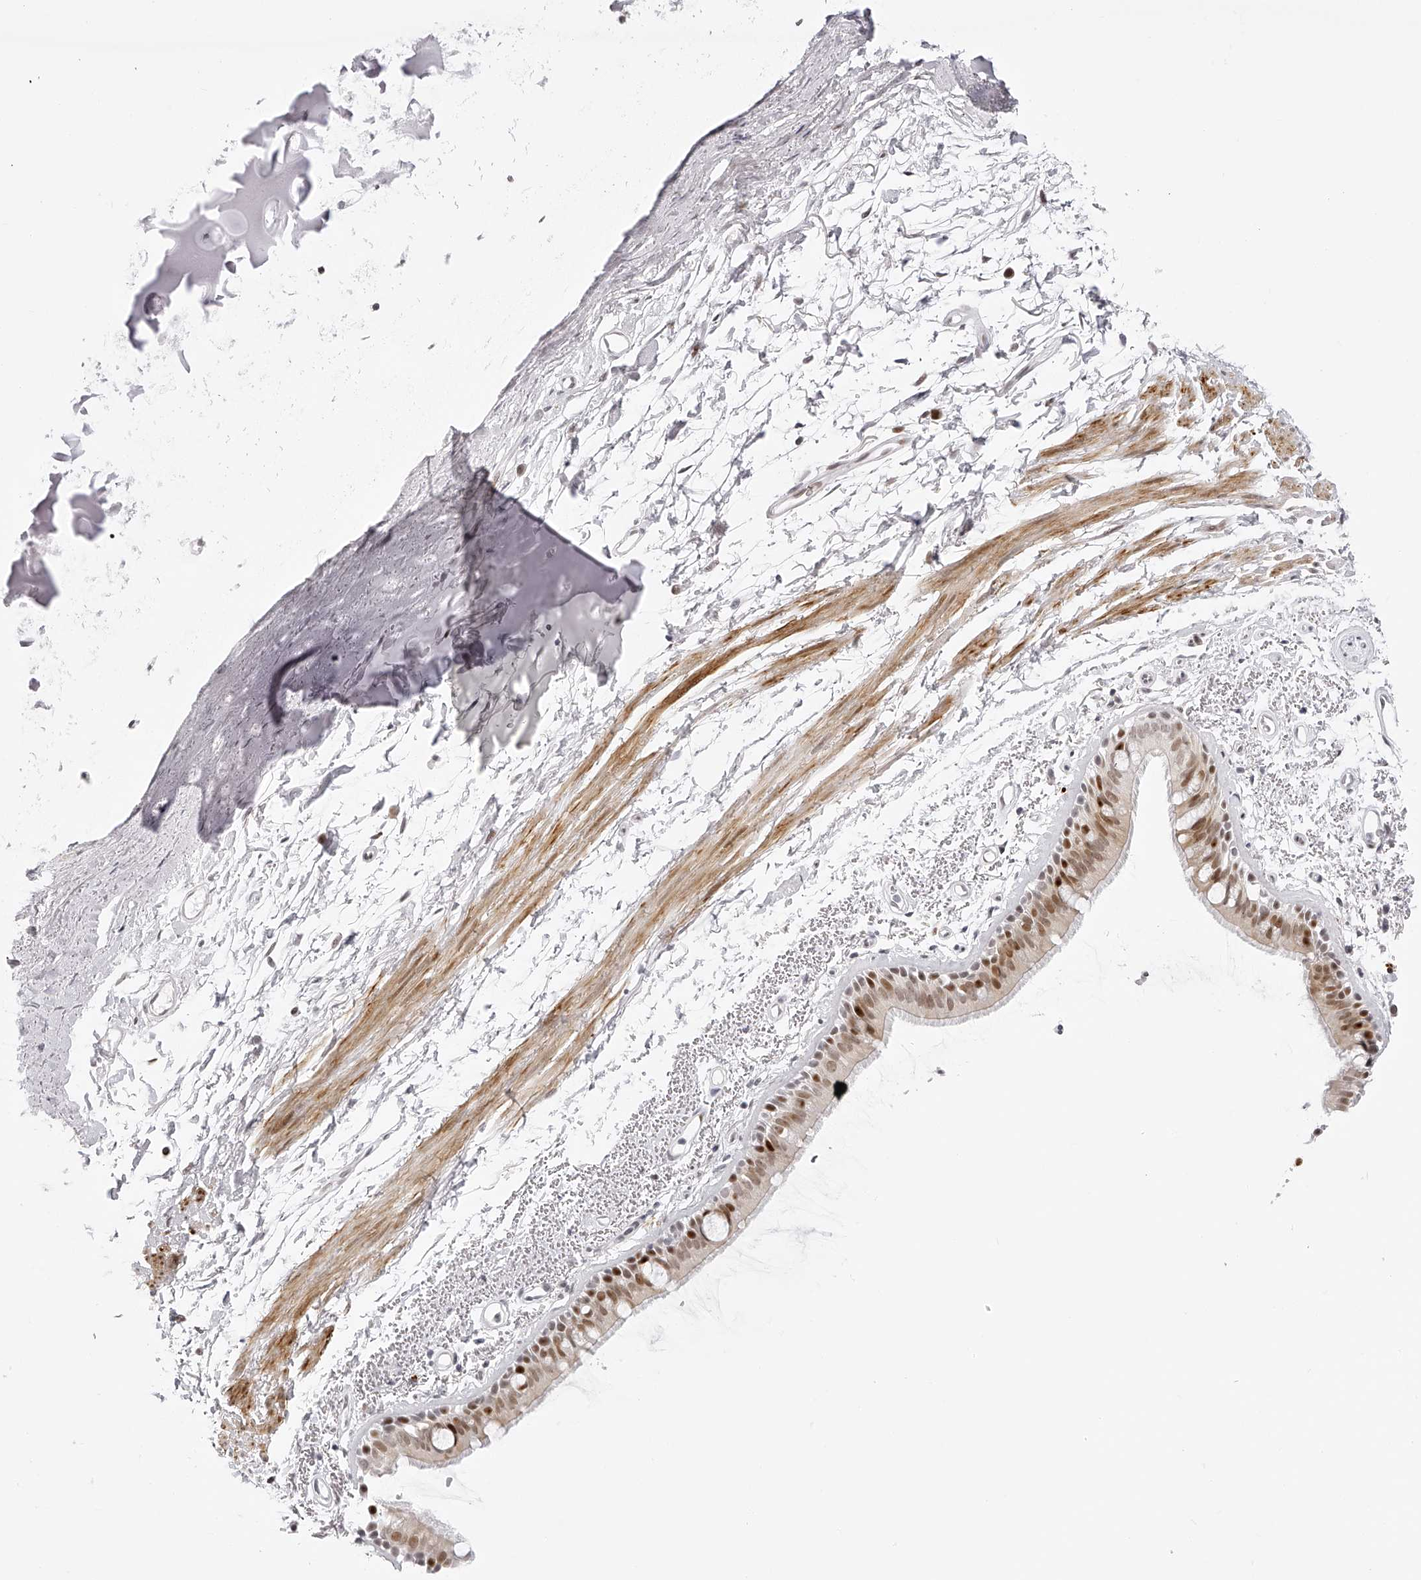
{"staining": {"intensity": "strong", "quantity": "25%-75%", "location": "cytoplasmic/membranous,nuclear"}, "tissue": "bronchus", "cell_type": "Respiratory epithelial cells", "image_type": "normal", "snomed": [{"axis": "morphology", "description": "Normal tissue, NOS"}, {"axis": "topography", "description": "Lymph node"}, {"axis": "topography", "description": "Bronchus"}], "caption": "The histopathology image exhibits immunohistochemical staining of unremarkable bronchus. There is strong cytoplasmic/membranous,nuclear expression is seen in about 25%-75% of respiratory epithelial cells.", "gene": "PLEKHG1", "patient": {"sex": "female", "age": 70}}